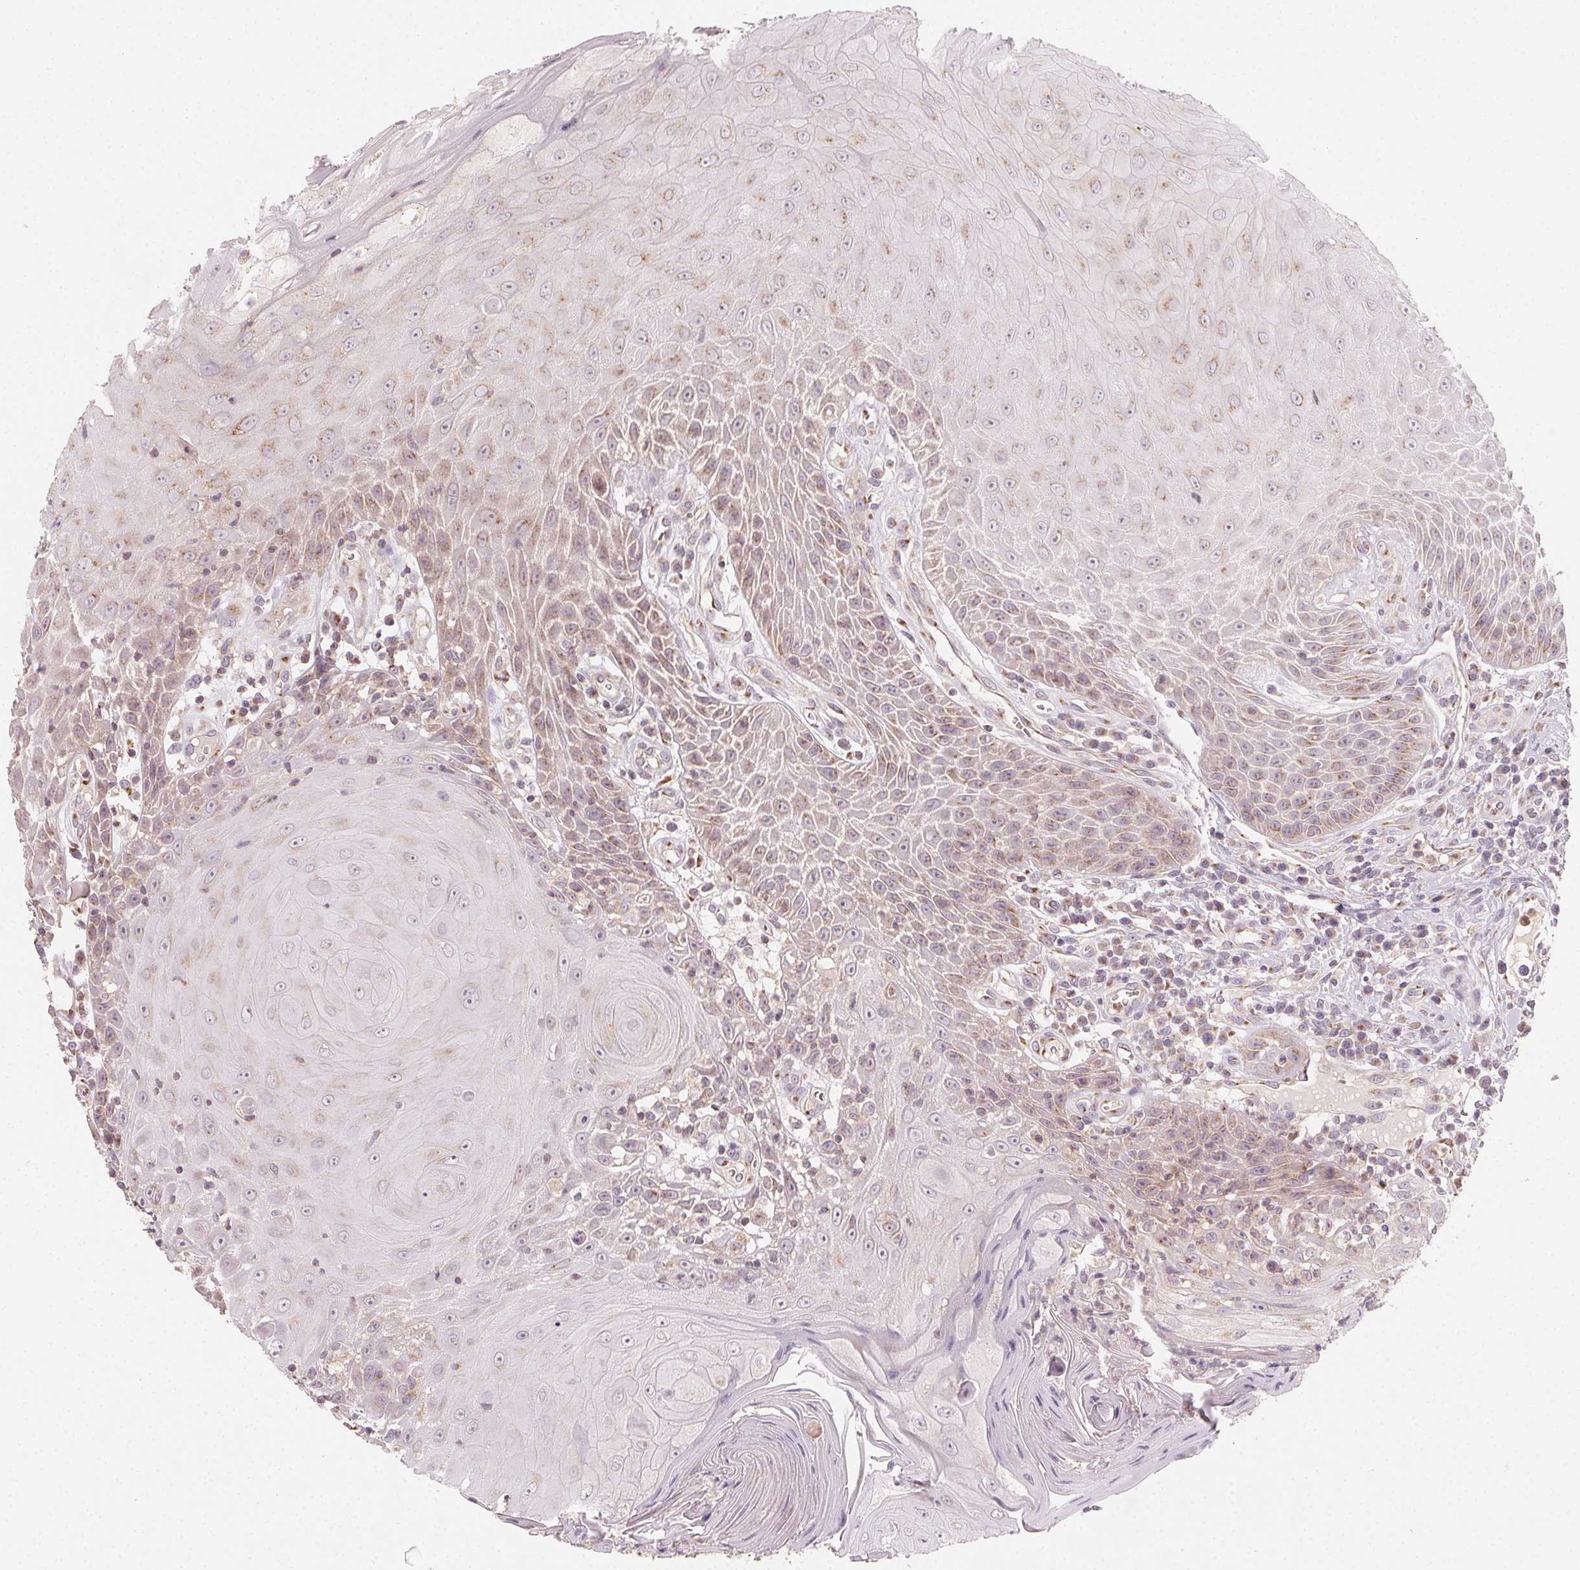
{"staining": {"intensity": "weak", "quantity": "25%-75%", "location": "cytoplasmic/membranous"}, "tissue": "head and neck cancer", "cell_type": "Tumor cells", "image_type": "cancer", "snomed": [{"axis": "morphology", "description": "Squamous cell carcinoma, NOS"}, {"axis": "topography", "description": "Head-Neck"}], "caption": "This is an image of immunohistochemistry (IHC) staining of squamous cell carcinoma (head and neck), which shows weak staining in the cytoplasmic/membranous of tumor cells.", "gene": "AP1S1", "patient": {"sex": "male", "age": 52}}